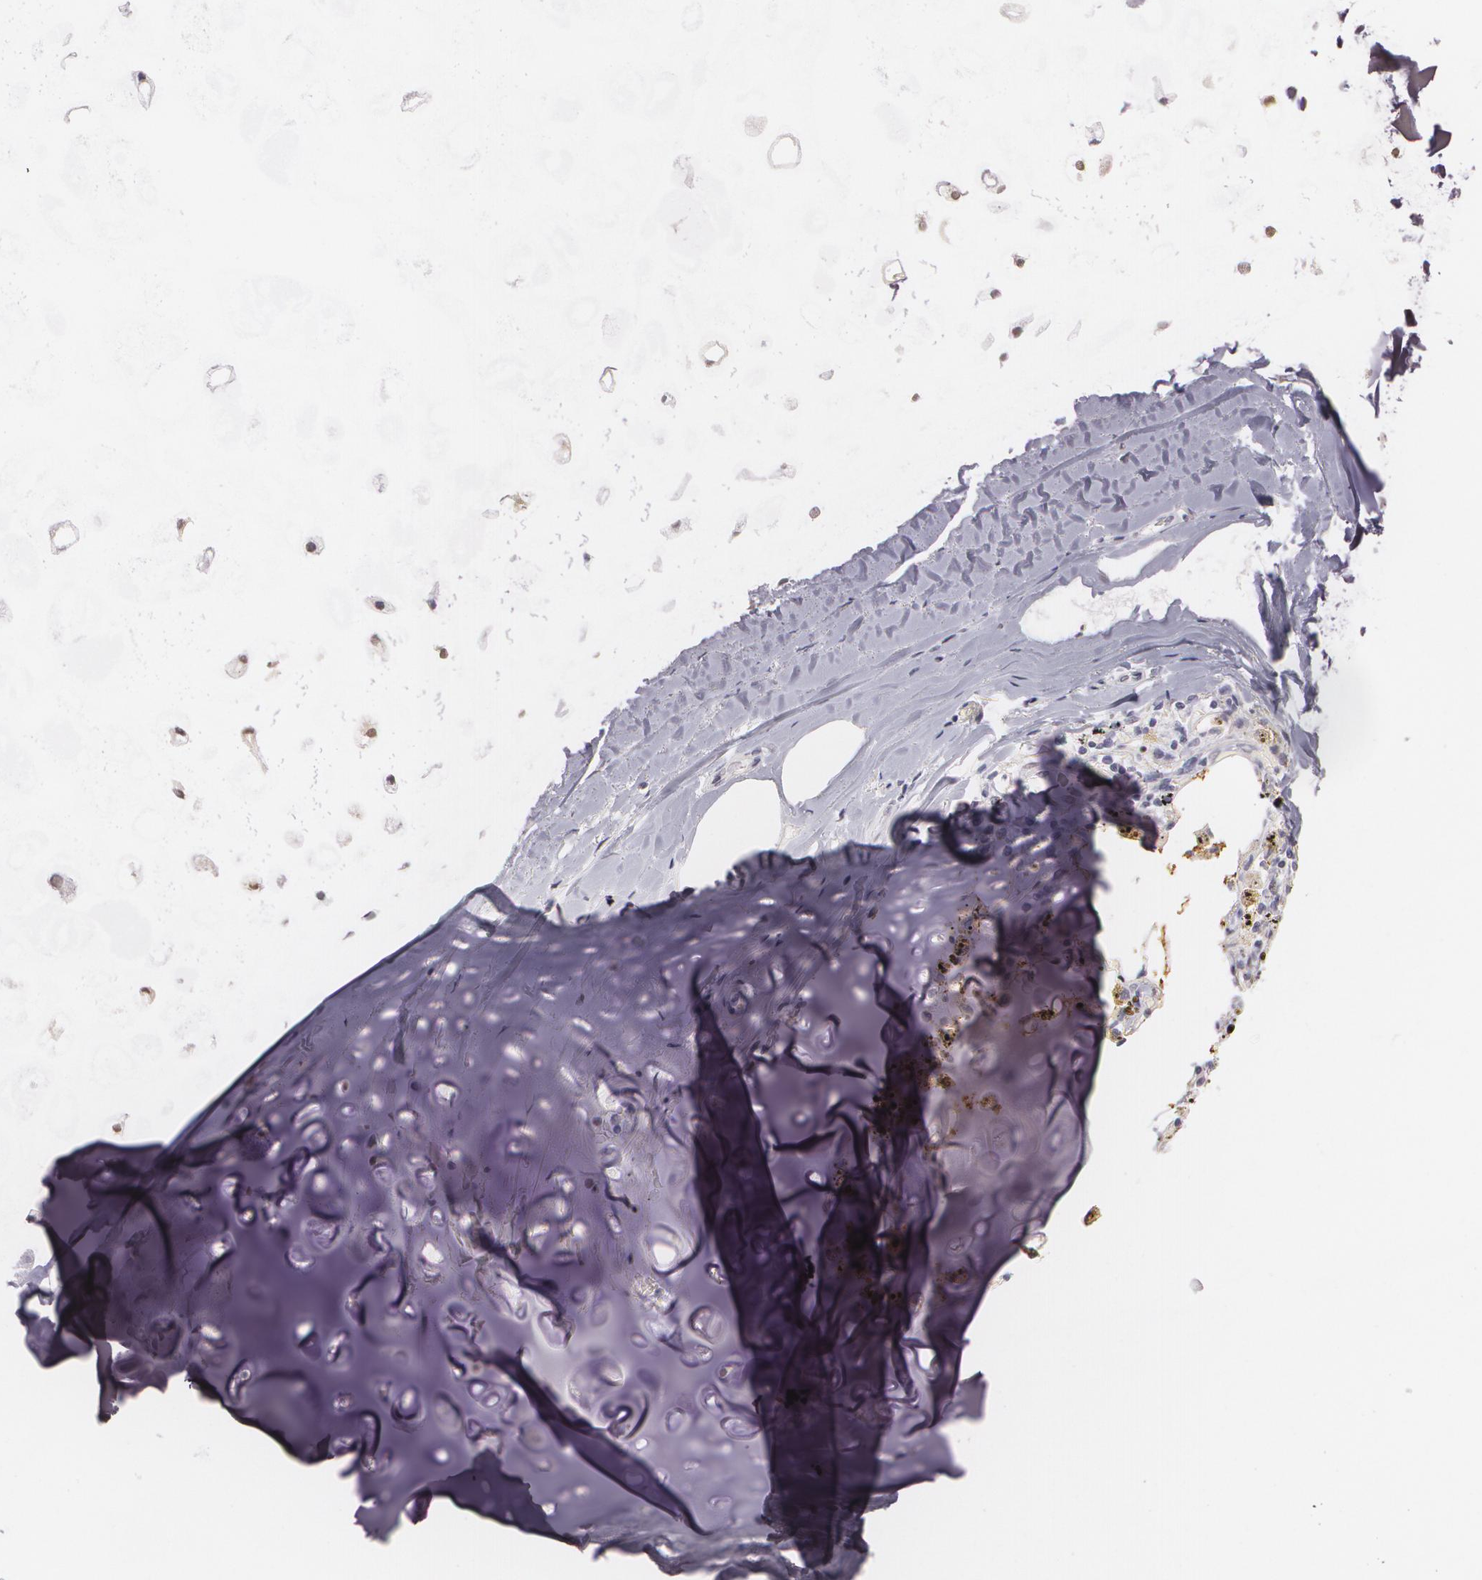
{"staining": {"intensity": "negative", "quantity": "none", "location": "none"}, "tissue": "adipose tissue", "cell_type": "Adipocytes", "image_type": "normal", "snomed": [{"axis": "morphology", "description": "Normal tissue, NOS"}, {"axis": "topography", "description": "Cartilage tissue"}, {"axis": "topography", "description": "Lung"}], "caption": "This is a histopathology image of immunohistochemistry (IHC) staining of unremarkable adipose tissue, which shows no positivity in adipocytes.", "gene": "ZBTB16", "patient": {"sex": "male", "age": 65}}